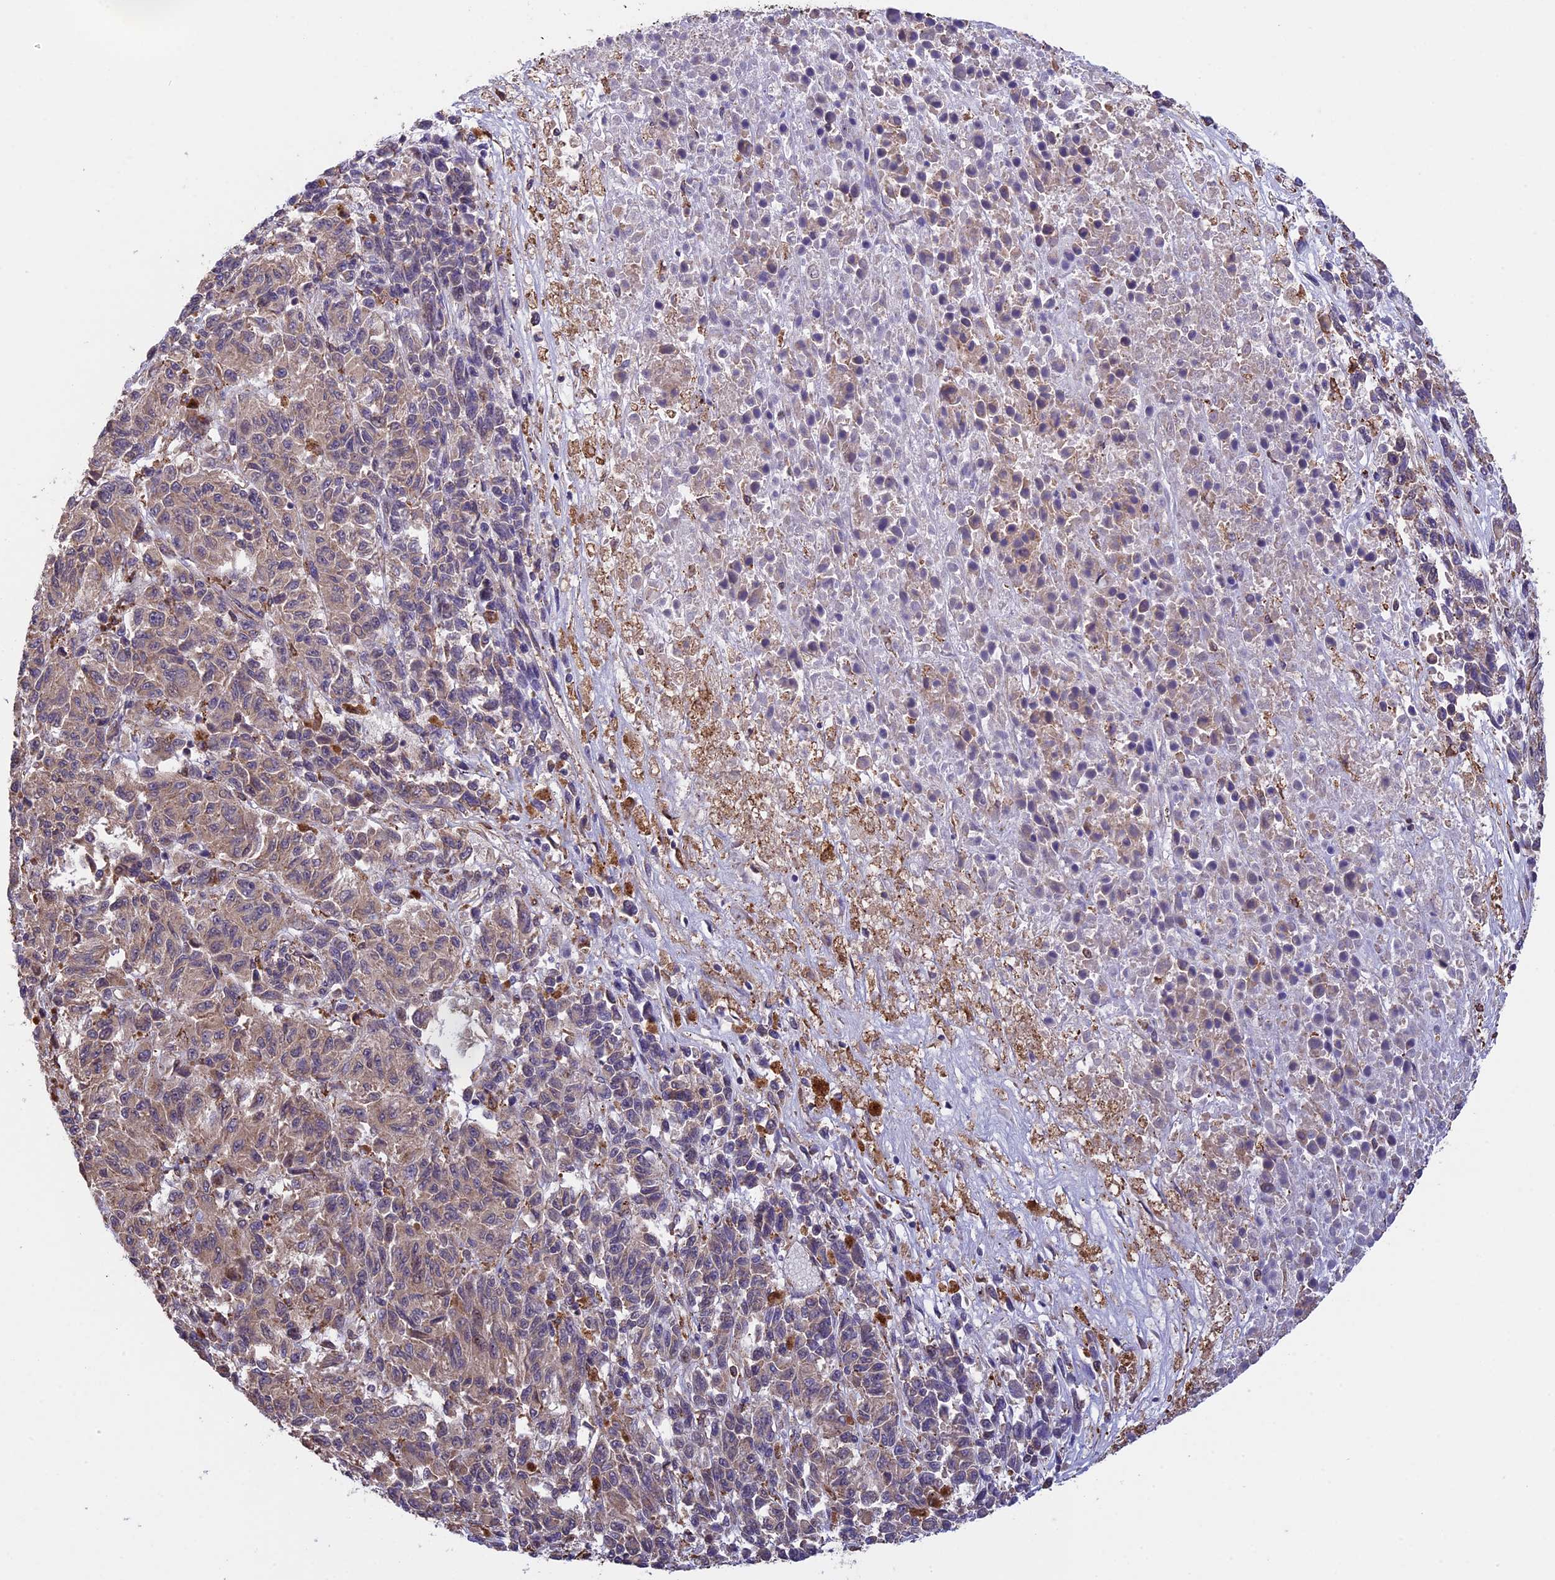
{"staining": {"intensity": "weak", "quantity": ">75%", "location": "cytoplasmic/membranous"}, "tissue": "melanoma", "cell_type": "Tumor cells", "image_type": "cancer", "snomed": [{"axis": "morphology", "description": "Malignant melanoma, Metastatic site"}, {"axis": "topography", "description": "Lung"}], "caption": "An immunohistochemistry photomicrograph of tumor tissue is shown. Protein staining in brown highlights weak cytoplasmic/membranous positivity in melanoma within tumor cells.", "gene": "DMRTA2", "patient": {"sex": "male", "age": 64}}